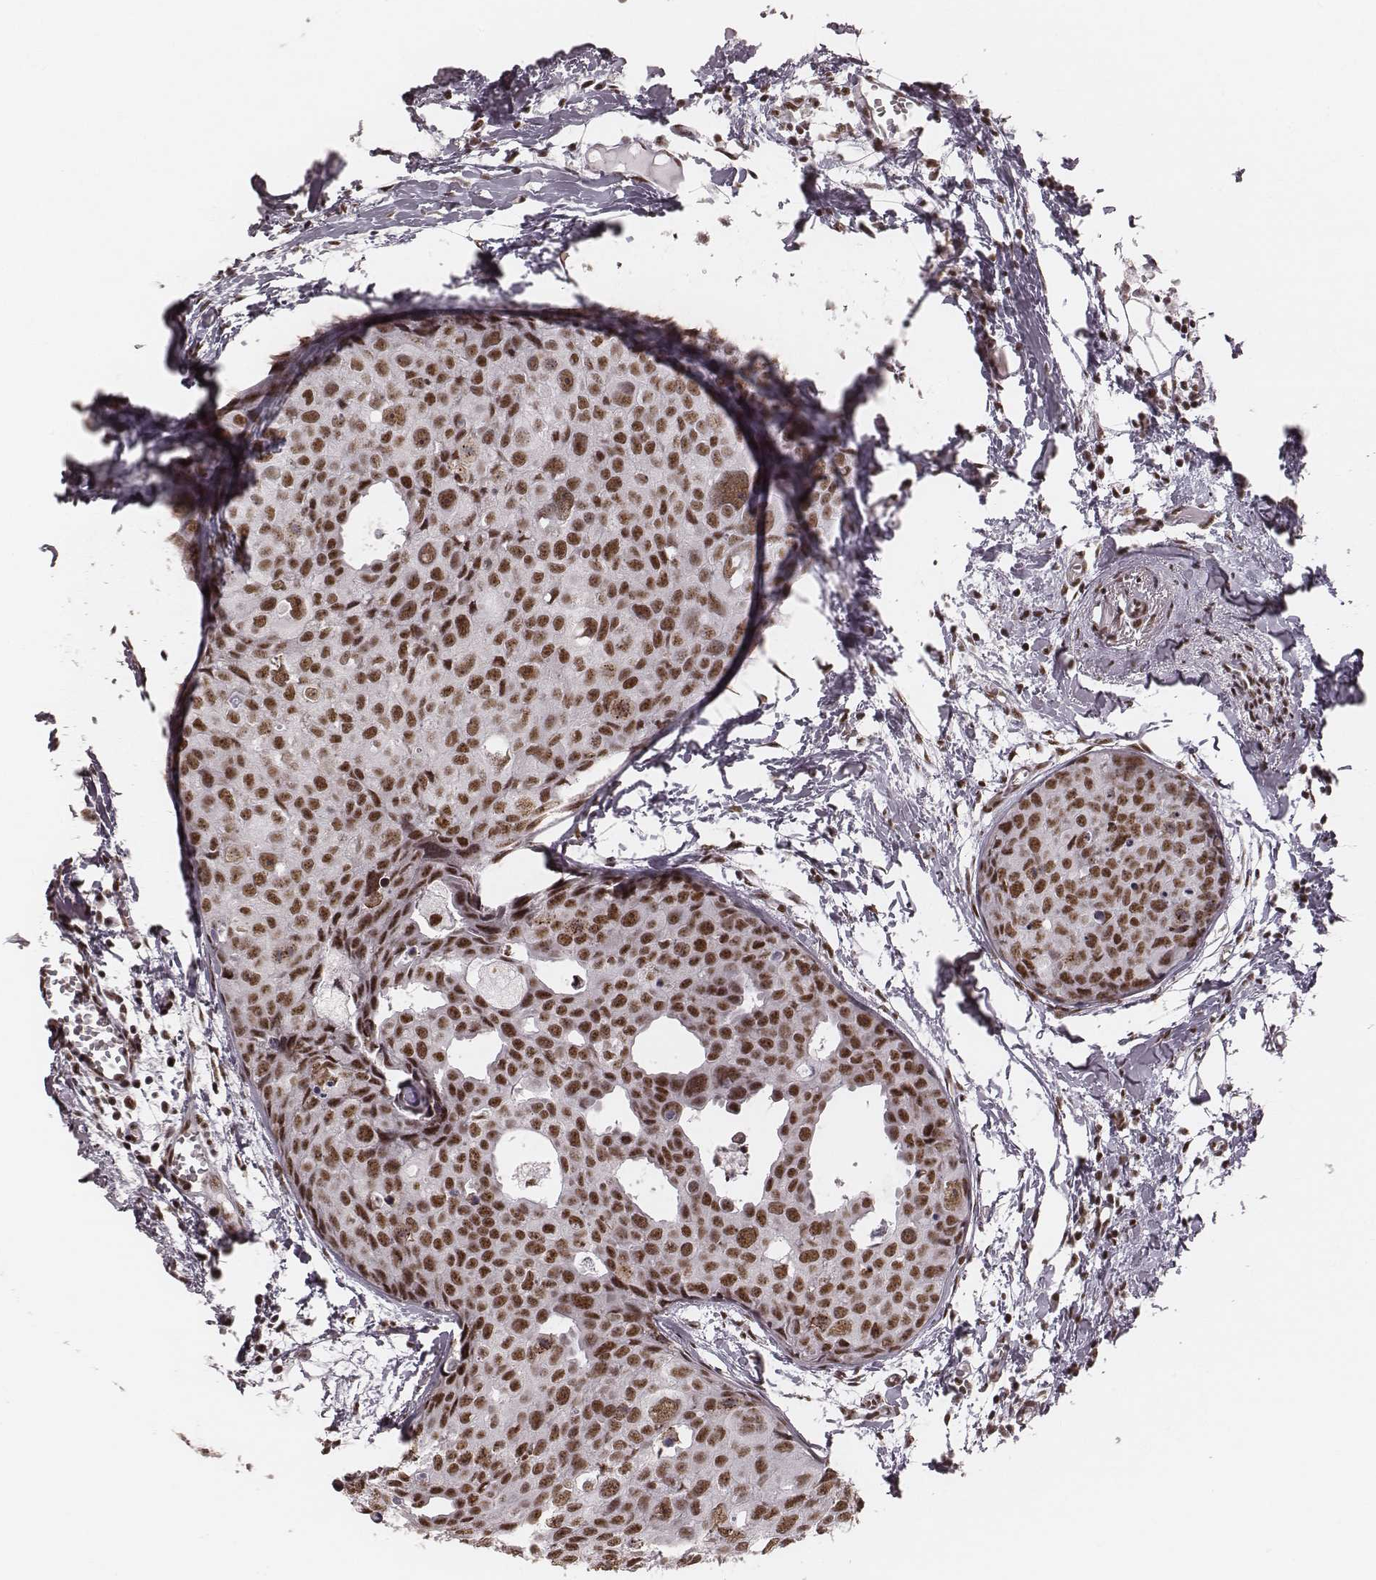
{"staining": {"intensity": "moderate", "quantity": ">75%", "location": "nuclear"}, "tissue": "breast cancer", "cell_type": "Tumor cells", "image_type": "cancer", "snomed": [{"axis": "morphology", "description": "Duct carcinoma"}, {"axis": "topography", "description": "Breast"}], "caption": "The photomicrograph displays immunohistochemical staining of breast infiltrating ductal carcinoma. There is moderate nuclear staining is identified in about >75% of tumor cells.", "gene": "LUC7L", "patient": {"sex": "female", "age": 38}}